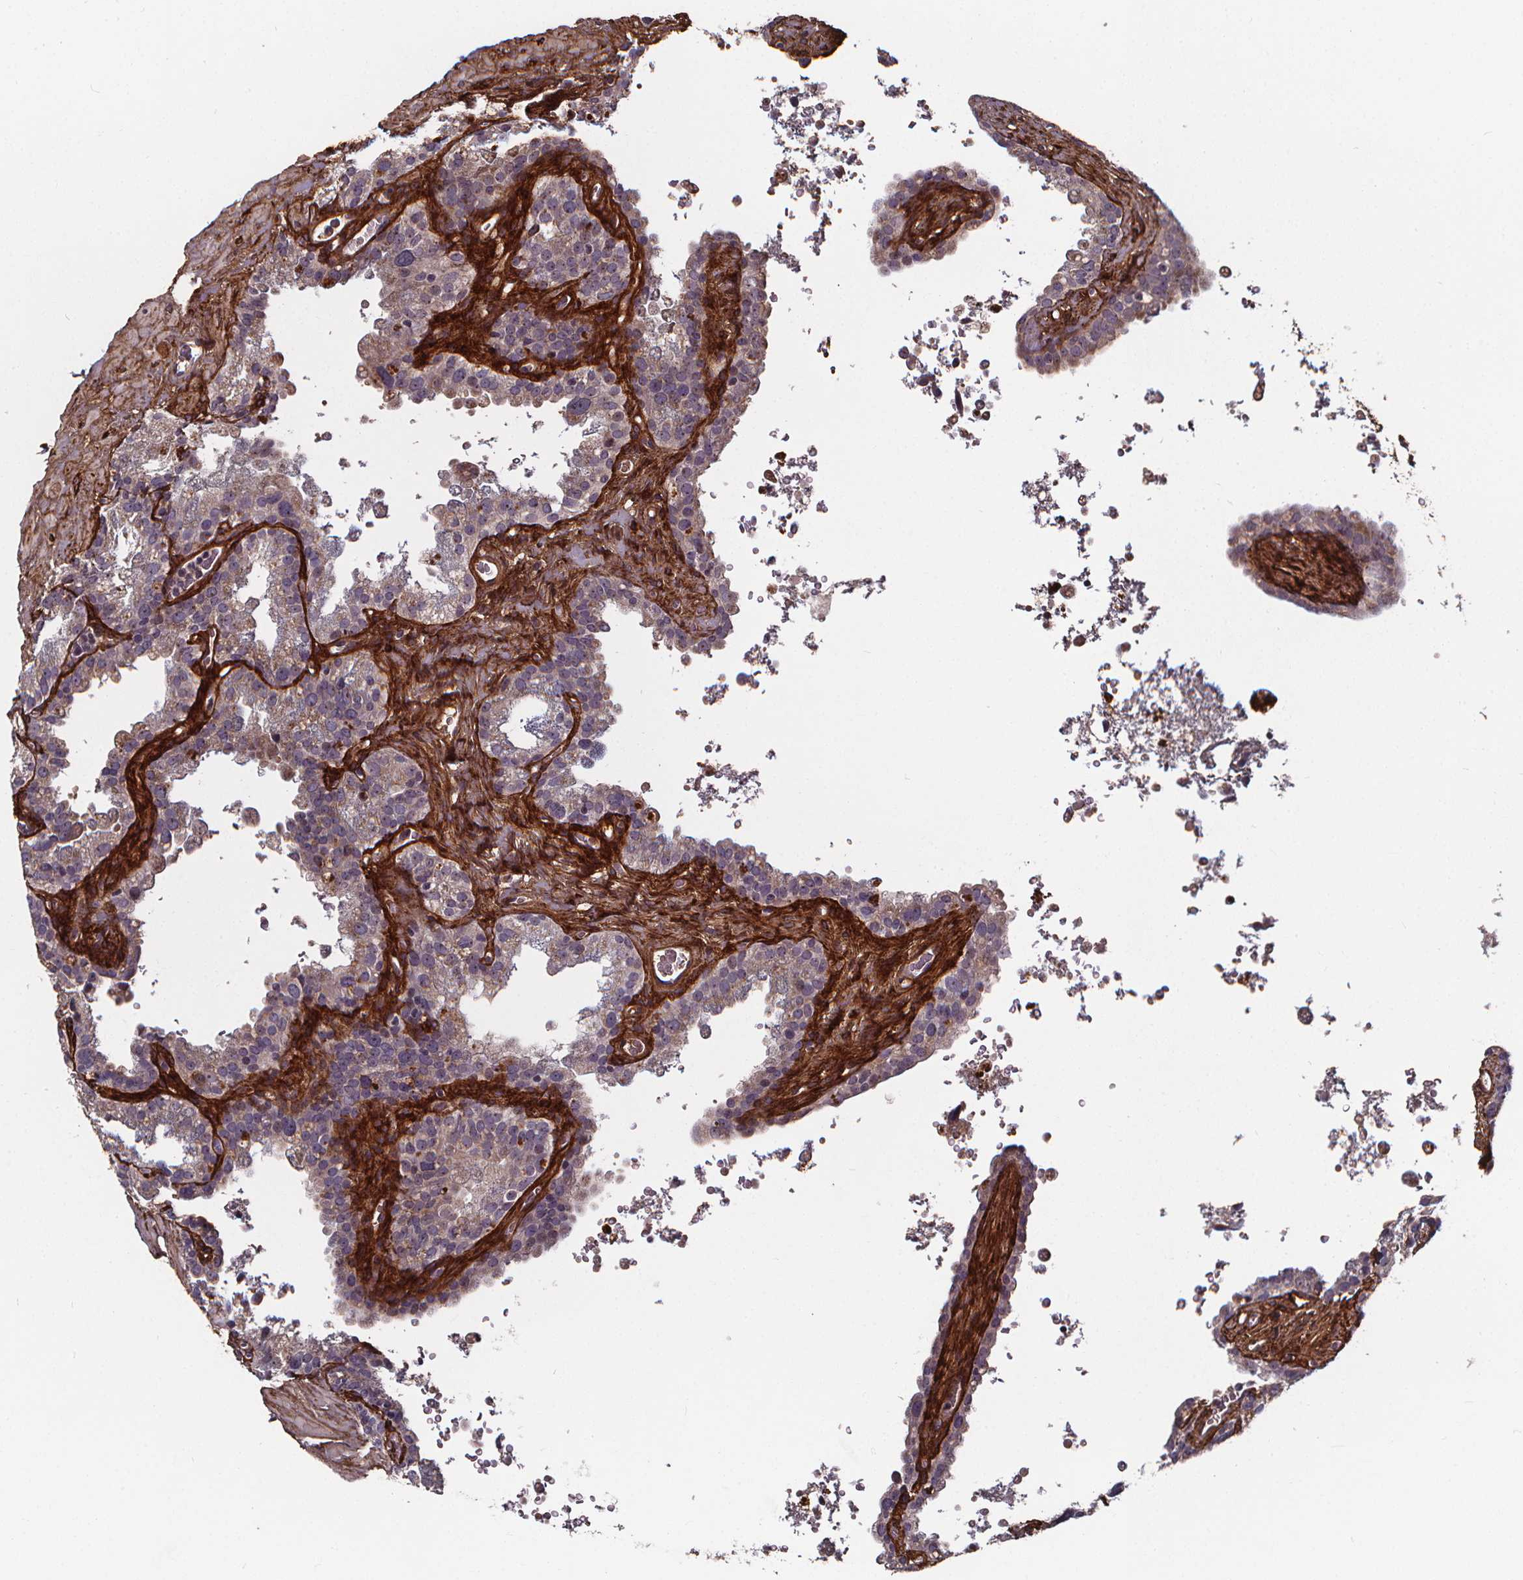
{"staining": {"intensity": "weak", "quantity": "25%-75%", "location": "cytoplasmic/membranous"}, "tissue": "seminal vesicle", "cell_type": "Glandular cells", "image_type": "normal", "snomed": [{"axis": "morphology", "description": "Normal tissue, NOS"}, {"axis": "topography", "description": "Prostate"}, {"axis": "topography", "description": "Seminal veicle"}], "caption": "Glandular cells demonstrate low levels of weak cytoplasmic/membranous staining in approximately 25%-75% of cells in normal seminal vesicle.", "gene": "AEBP1", "patient": {"sex": "male", "age": 71}}